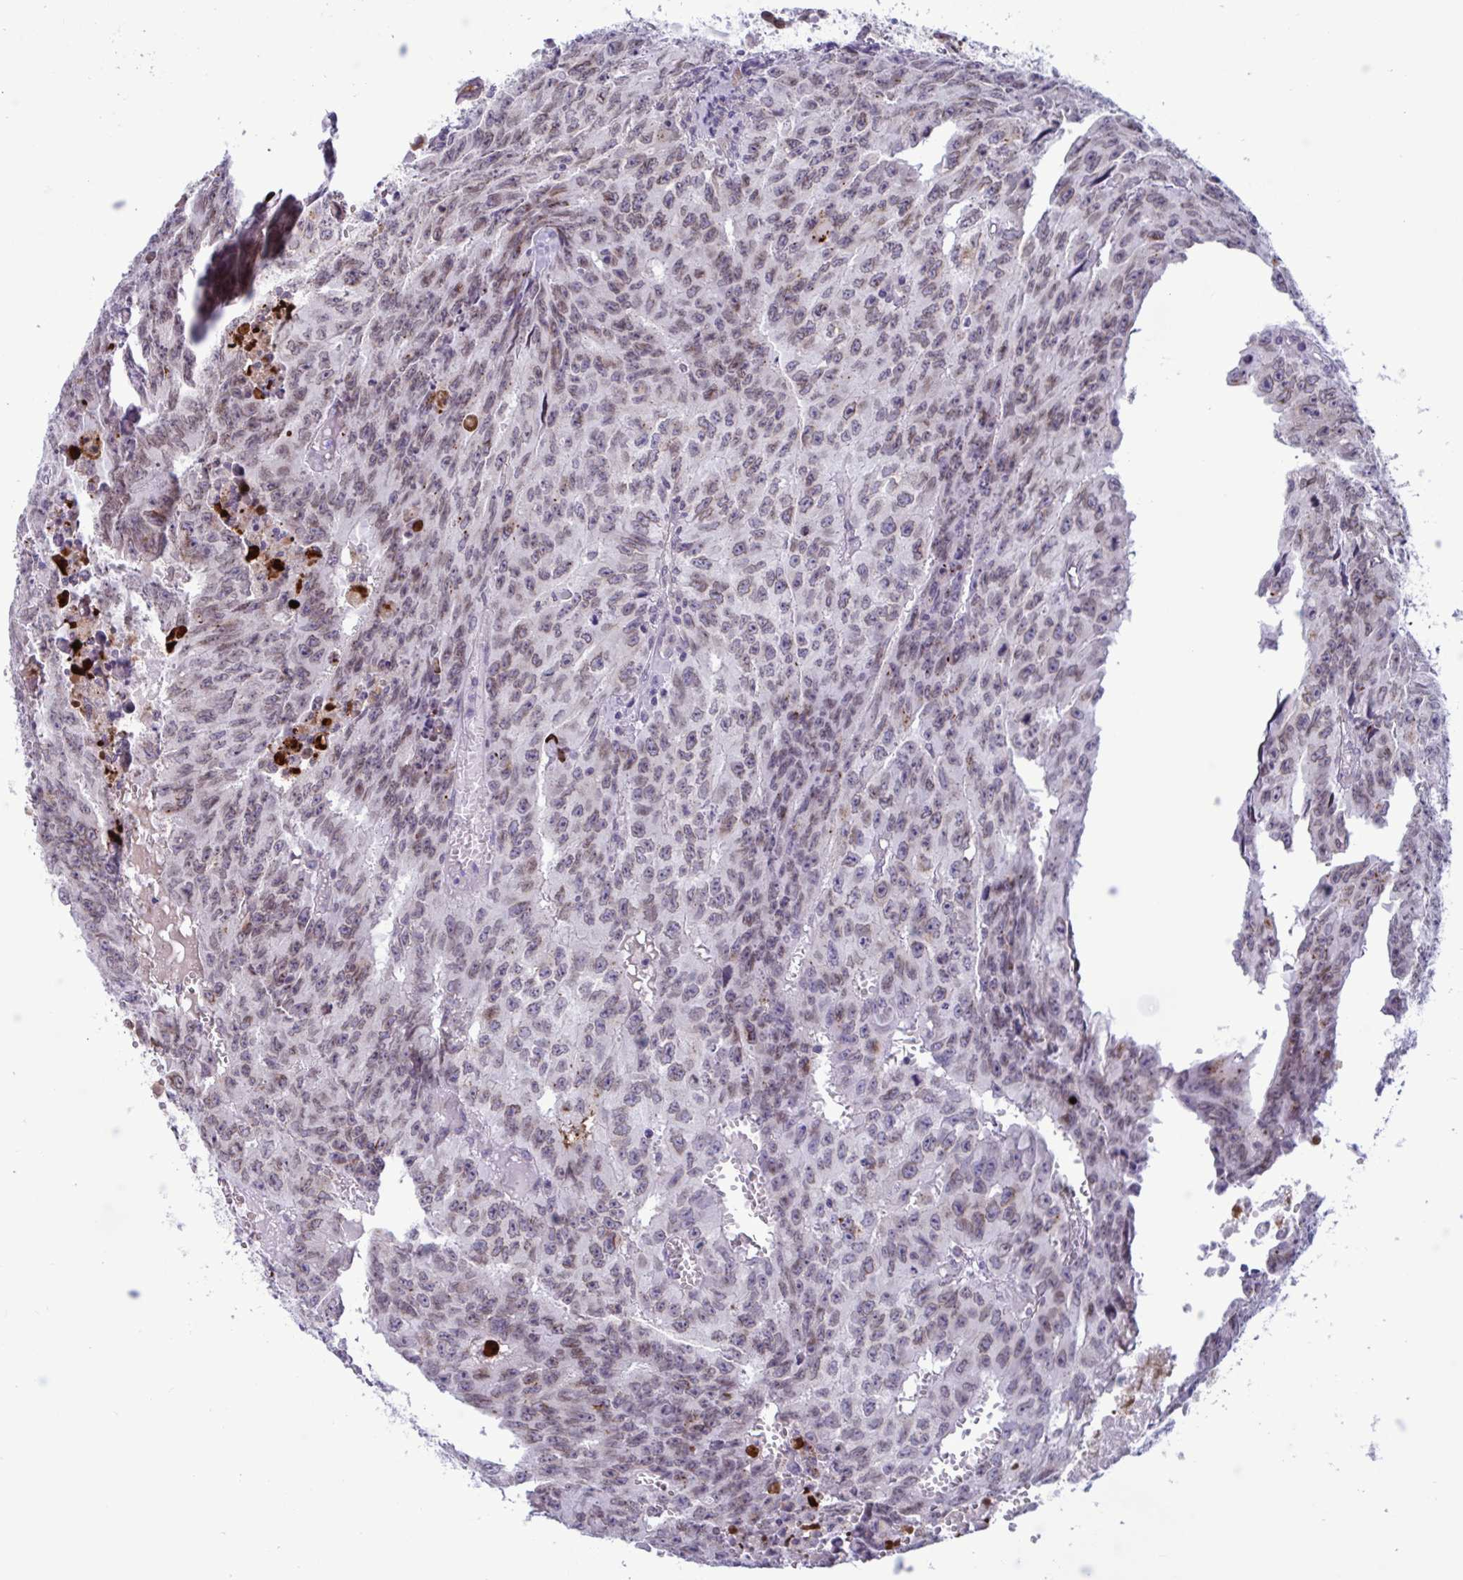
{"staining": {"intensity": "weak", "quantity": ">75%", "location": "nuclear"}, "tissue": "testis cancer", "cell_type": "Tumor cells", "image_type": "cancer", "snomed": [{"axis": "morphology", "description": "Carcinoma, Embryonal, NOS"}, {"axis": "morphology", "description": "Teratoma, malignant, NOS"}, {"axis": "topography", "description": "Testis"}], "caption": "DAB immunohistochemical staining of human testis cancer shows weak nuclear protein staining in about >75% of tumor cells.", "gene": "DOCK11", "patient": {"sex": "male", "age": 24}}